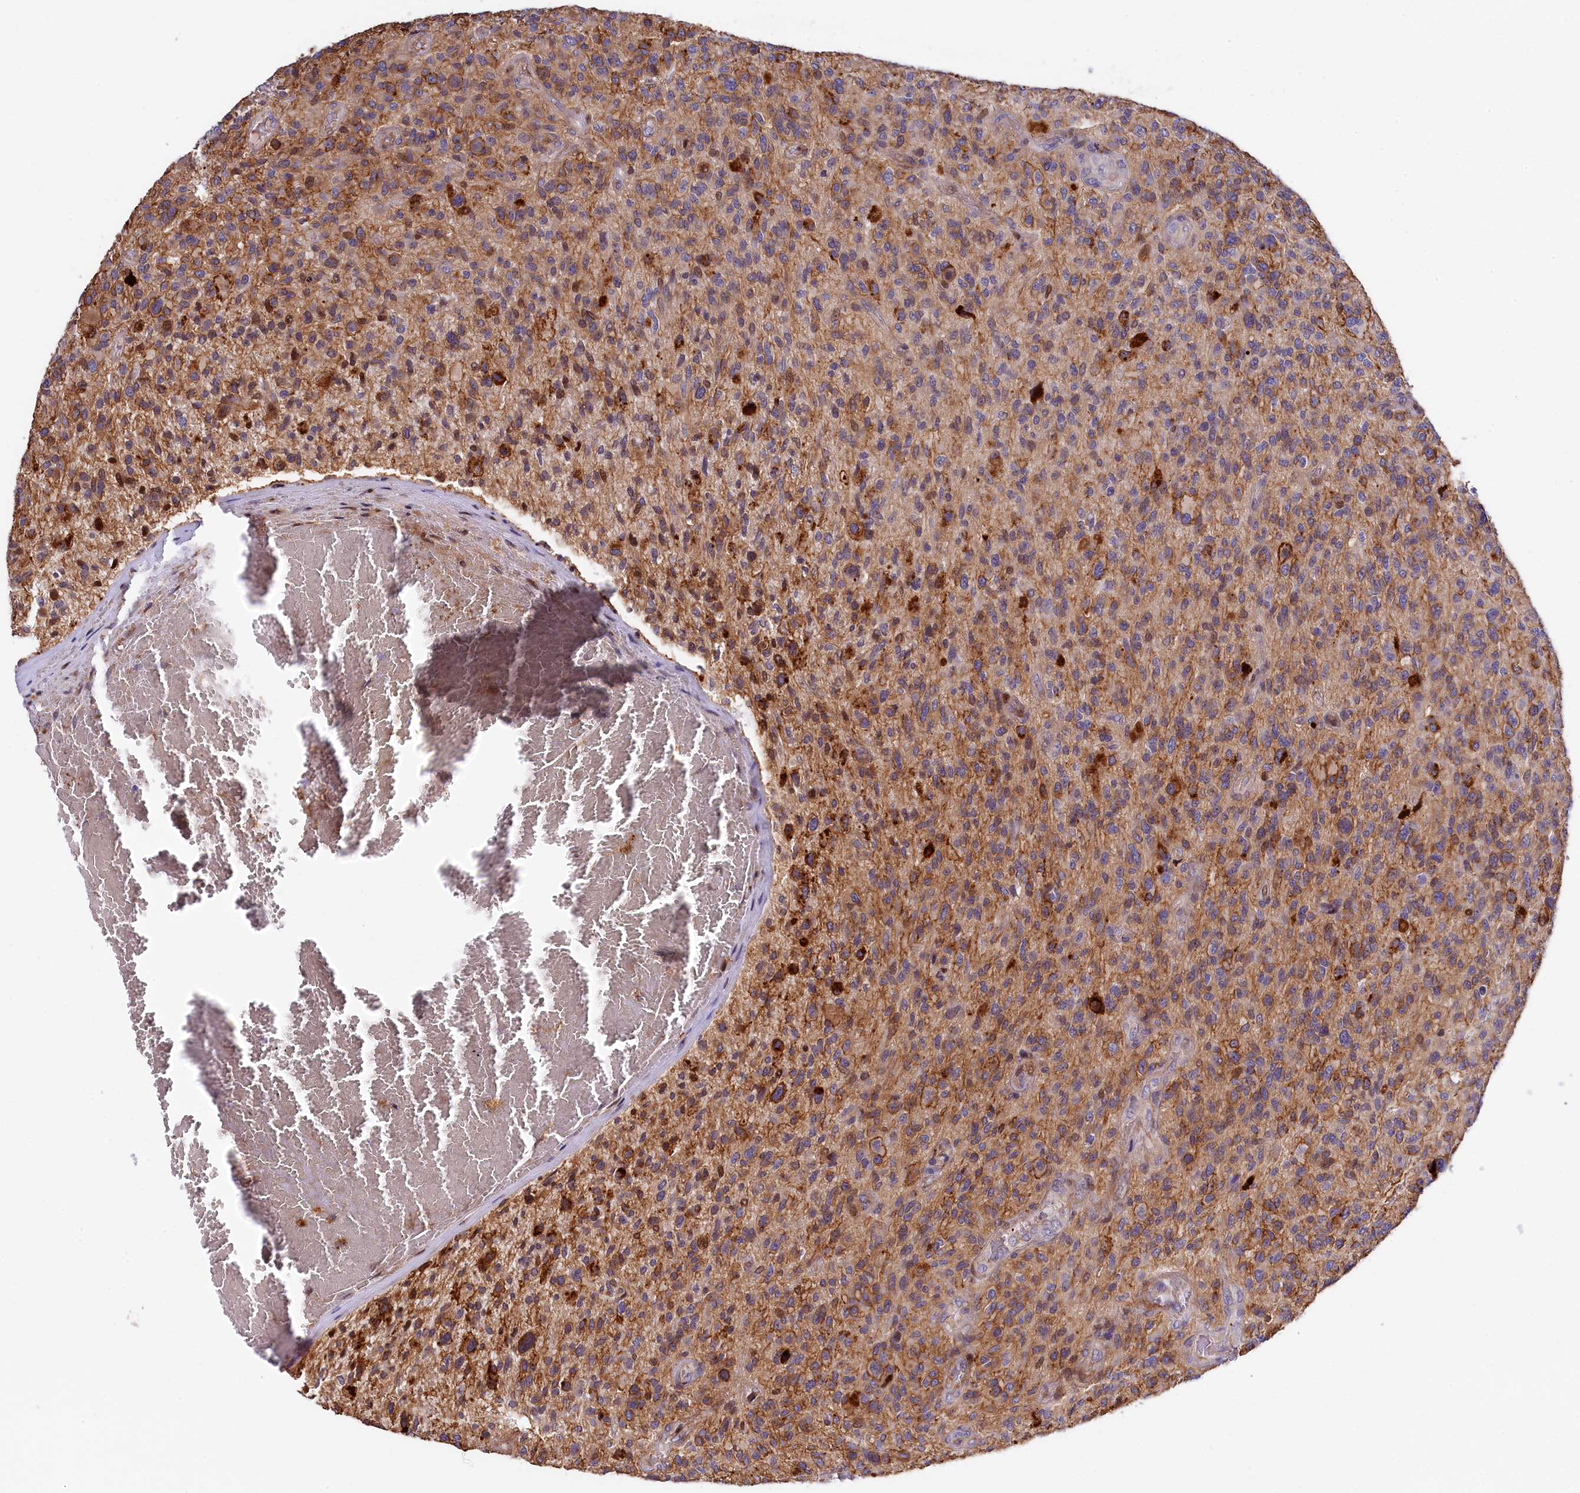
{"staining": {"intensity": "weak", "quantity": ">75%", "location": "cytoplasmic/membranous"}, "tissue": "glioma", "cell_type": "Tumor cells", "image_type": "cancer", "snomed": [{"axis": "morphology", "description": "Glioma, malignant, High grade"}, {"axis": "topography", "description": "Brain"}], "caption": "Immunohistochemical staining of human malignant high-grade glioma demonstrates low levels of weak cytoplasmic/membranous protein staining in about >75% of tumor cells.", "gene": "TGDS", "patient": {"sex": "male", "age": 47}}